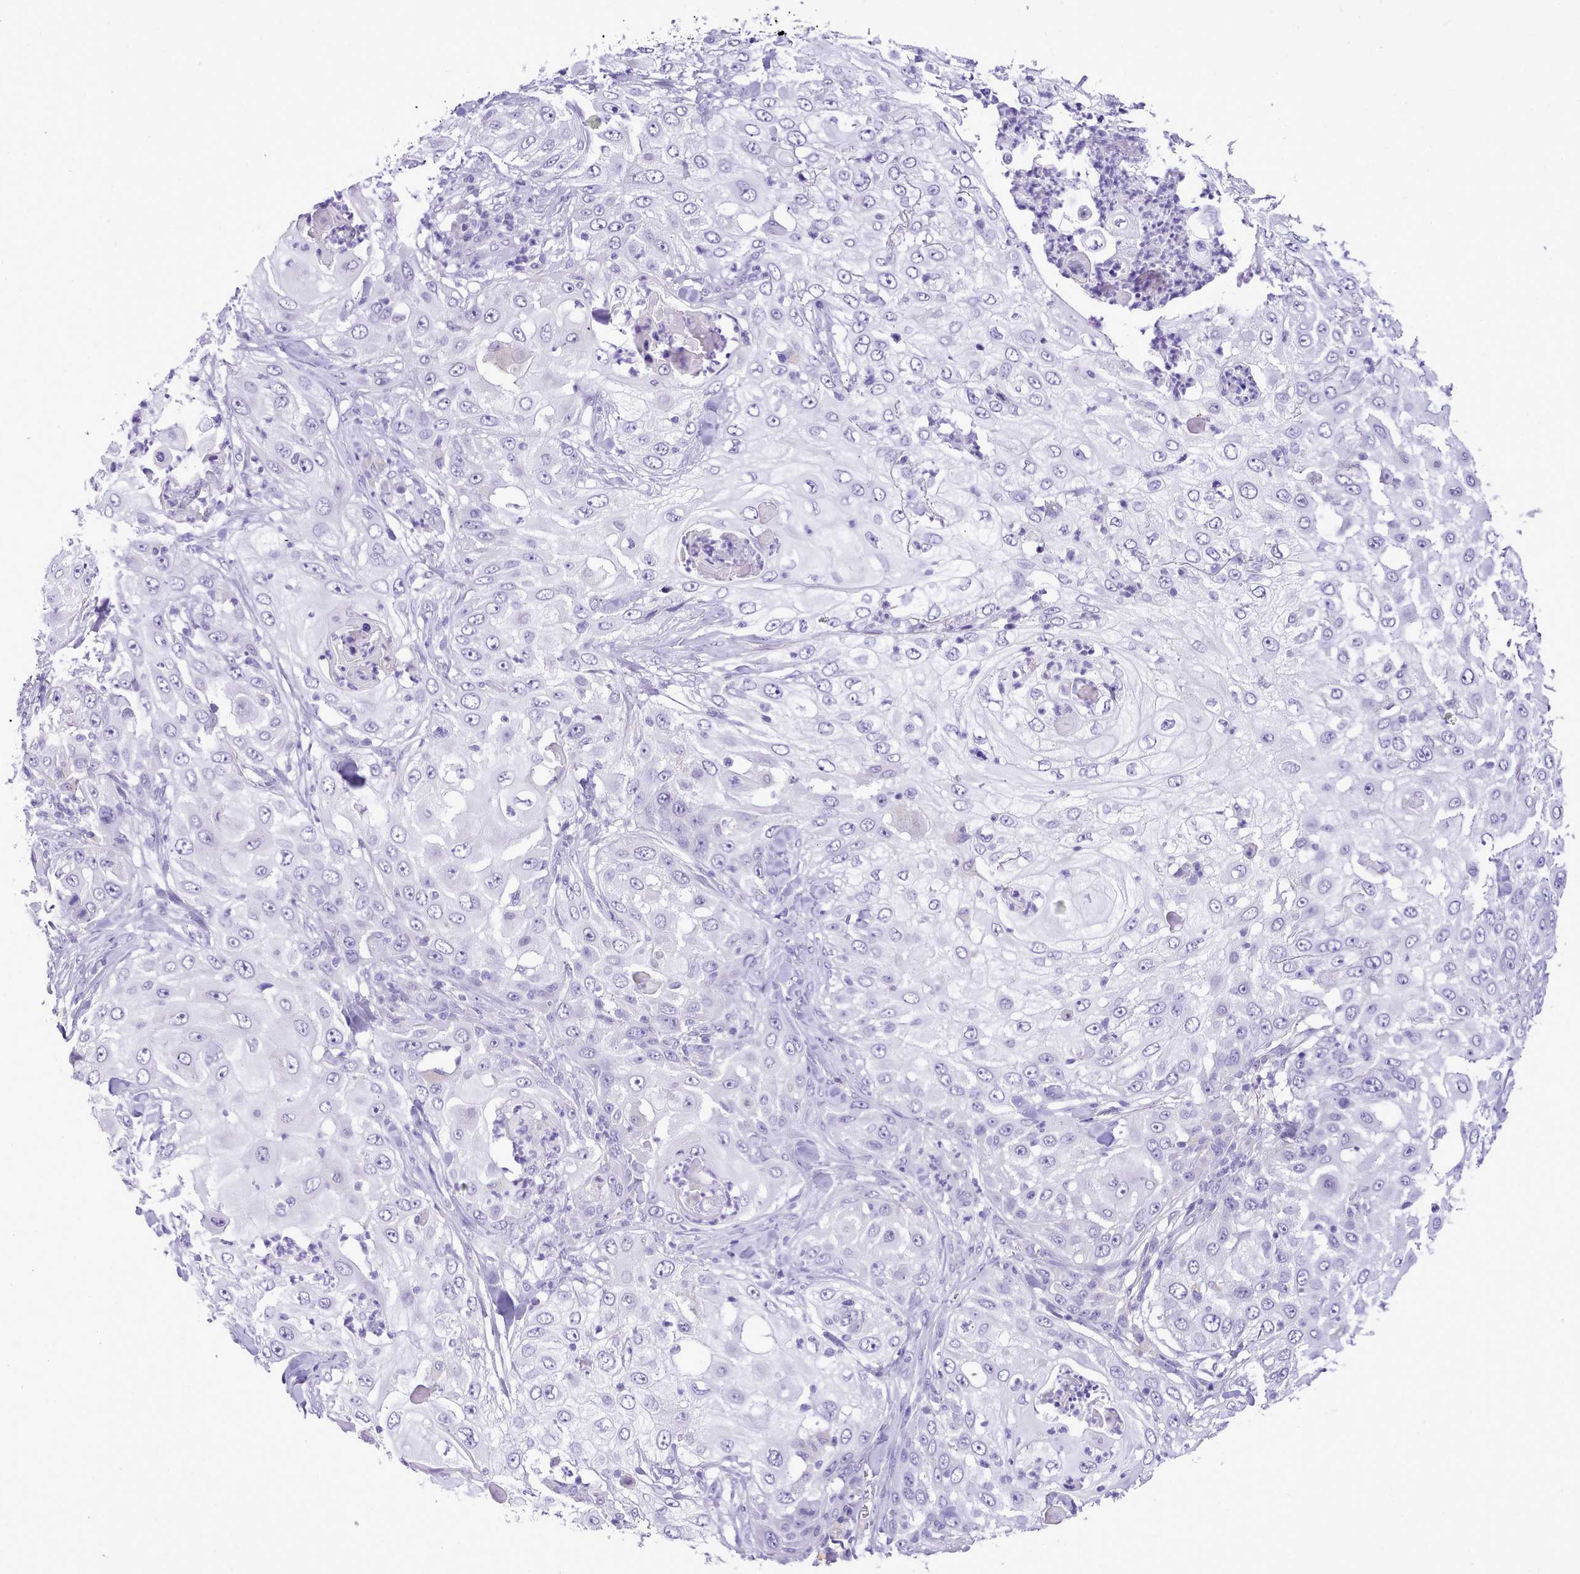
{"staining": {"intensity": "negative", "quantity": "none", "location": "none"}, "tissue": "skin cancer", "cell_type": "Tumor cells", "image_type": "cancer", "snomed": [{"axis": "morphology", "description": "Squamous cell carcinoma, NOS"}, {"axis": "topography", "description": "Skin"}], "caption": "Tumor cells show no significant protein positivity in skin squamous cell carcinoma.", "gene": "LRRC37A", "patient": {"sex": "female", "age": 44}}